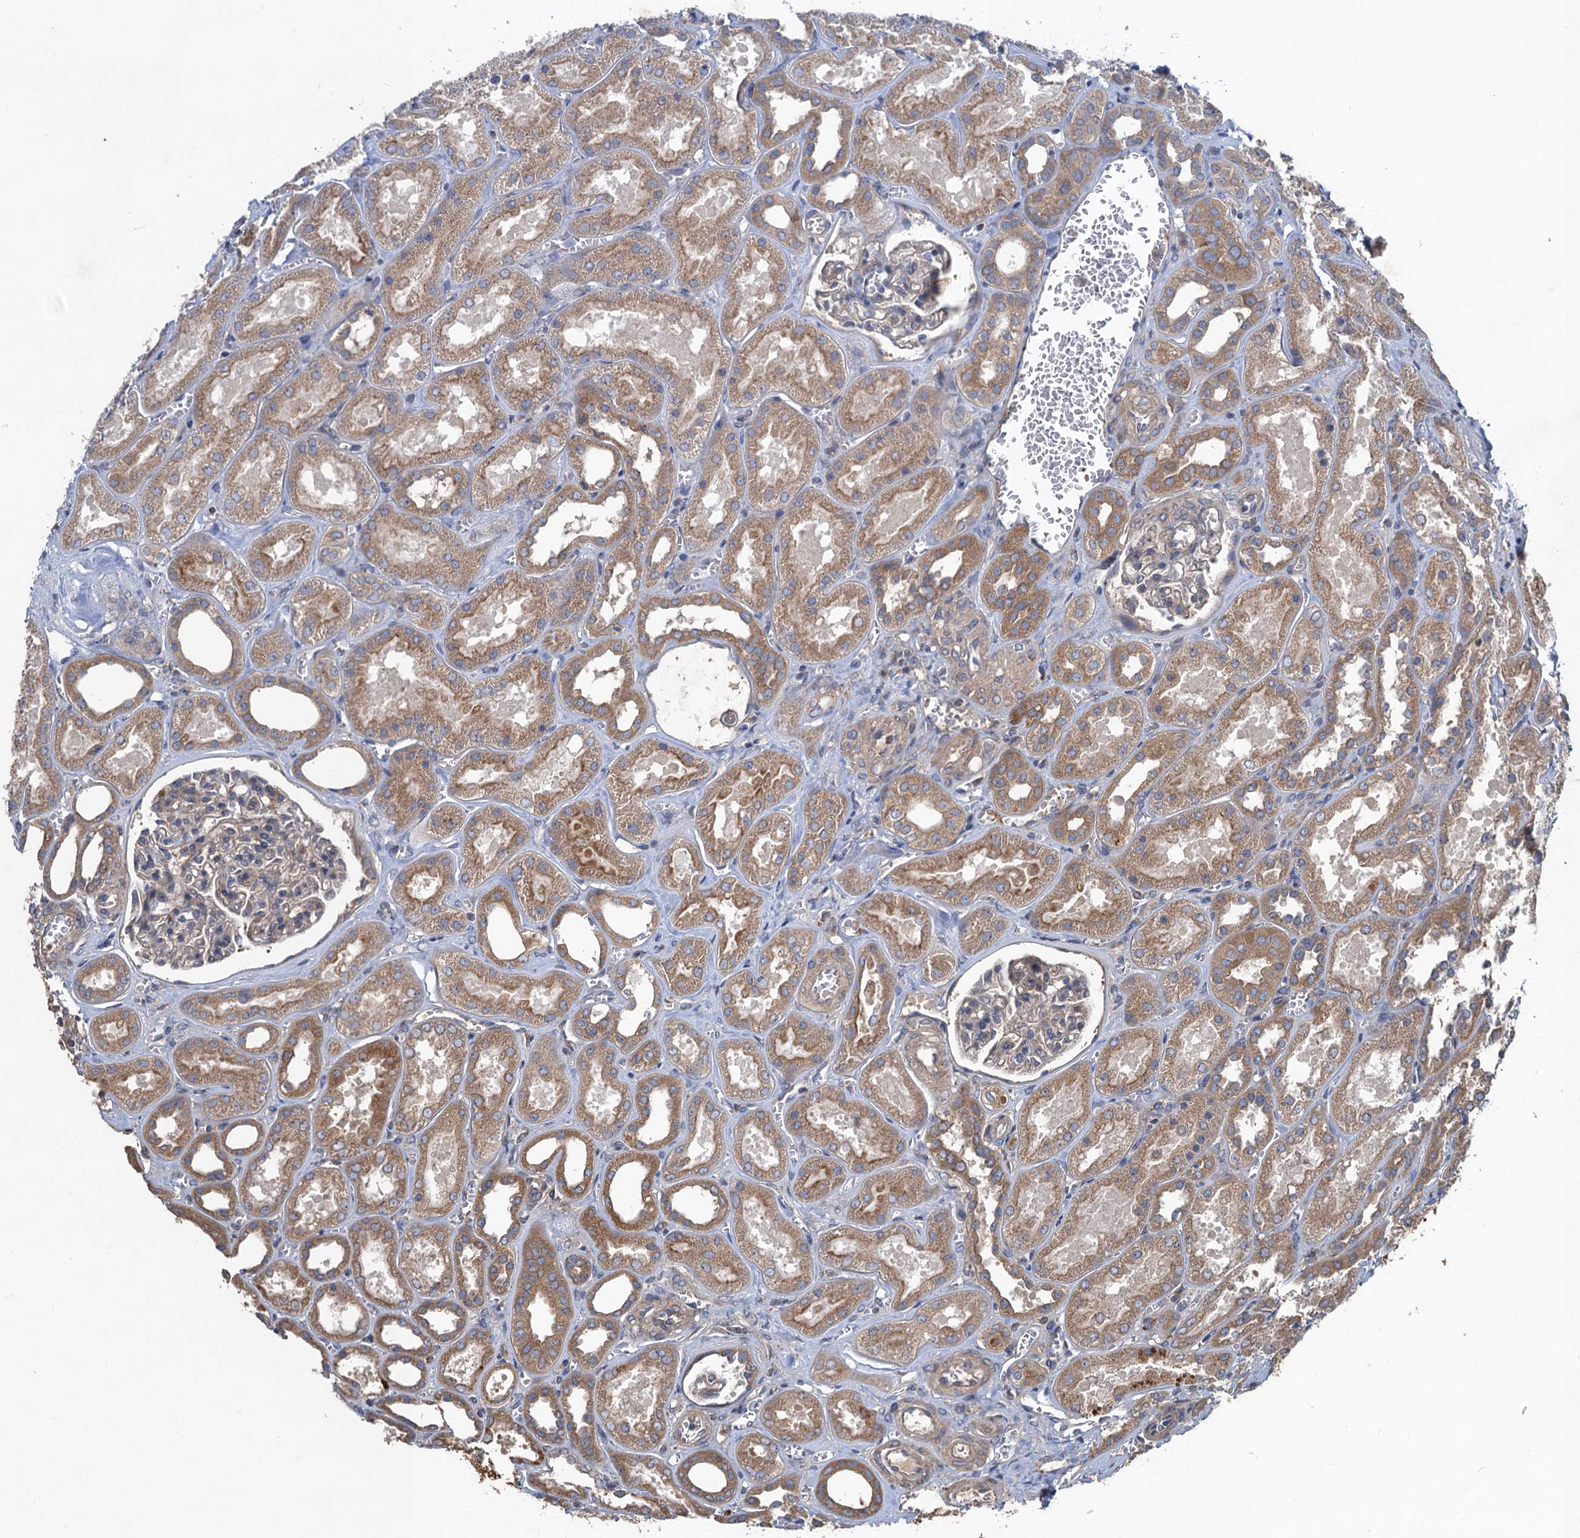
{"staining": {"intensity": "weak", "quantity": "<25%", "location": "cytoplasmic/membranous"}, "tissue": "kidney", "cell_type": "Cells in glomeruli", "image_type": "normal", "snomed": [{"axis": "morphology", "description": "Normal tissue, NOS"}, {"axis": "morphology", "description": "Adenocarcinoma, NOS"}, {"axis": "topography", "description": "Kidney"}], "caption": "Immunohistochemical staining of normal human kidney shows no significant staining in cells in glomeruli.", "gene": "SNAP29", "patient": {"sex": "female", "age": 68}}